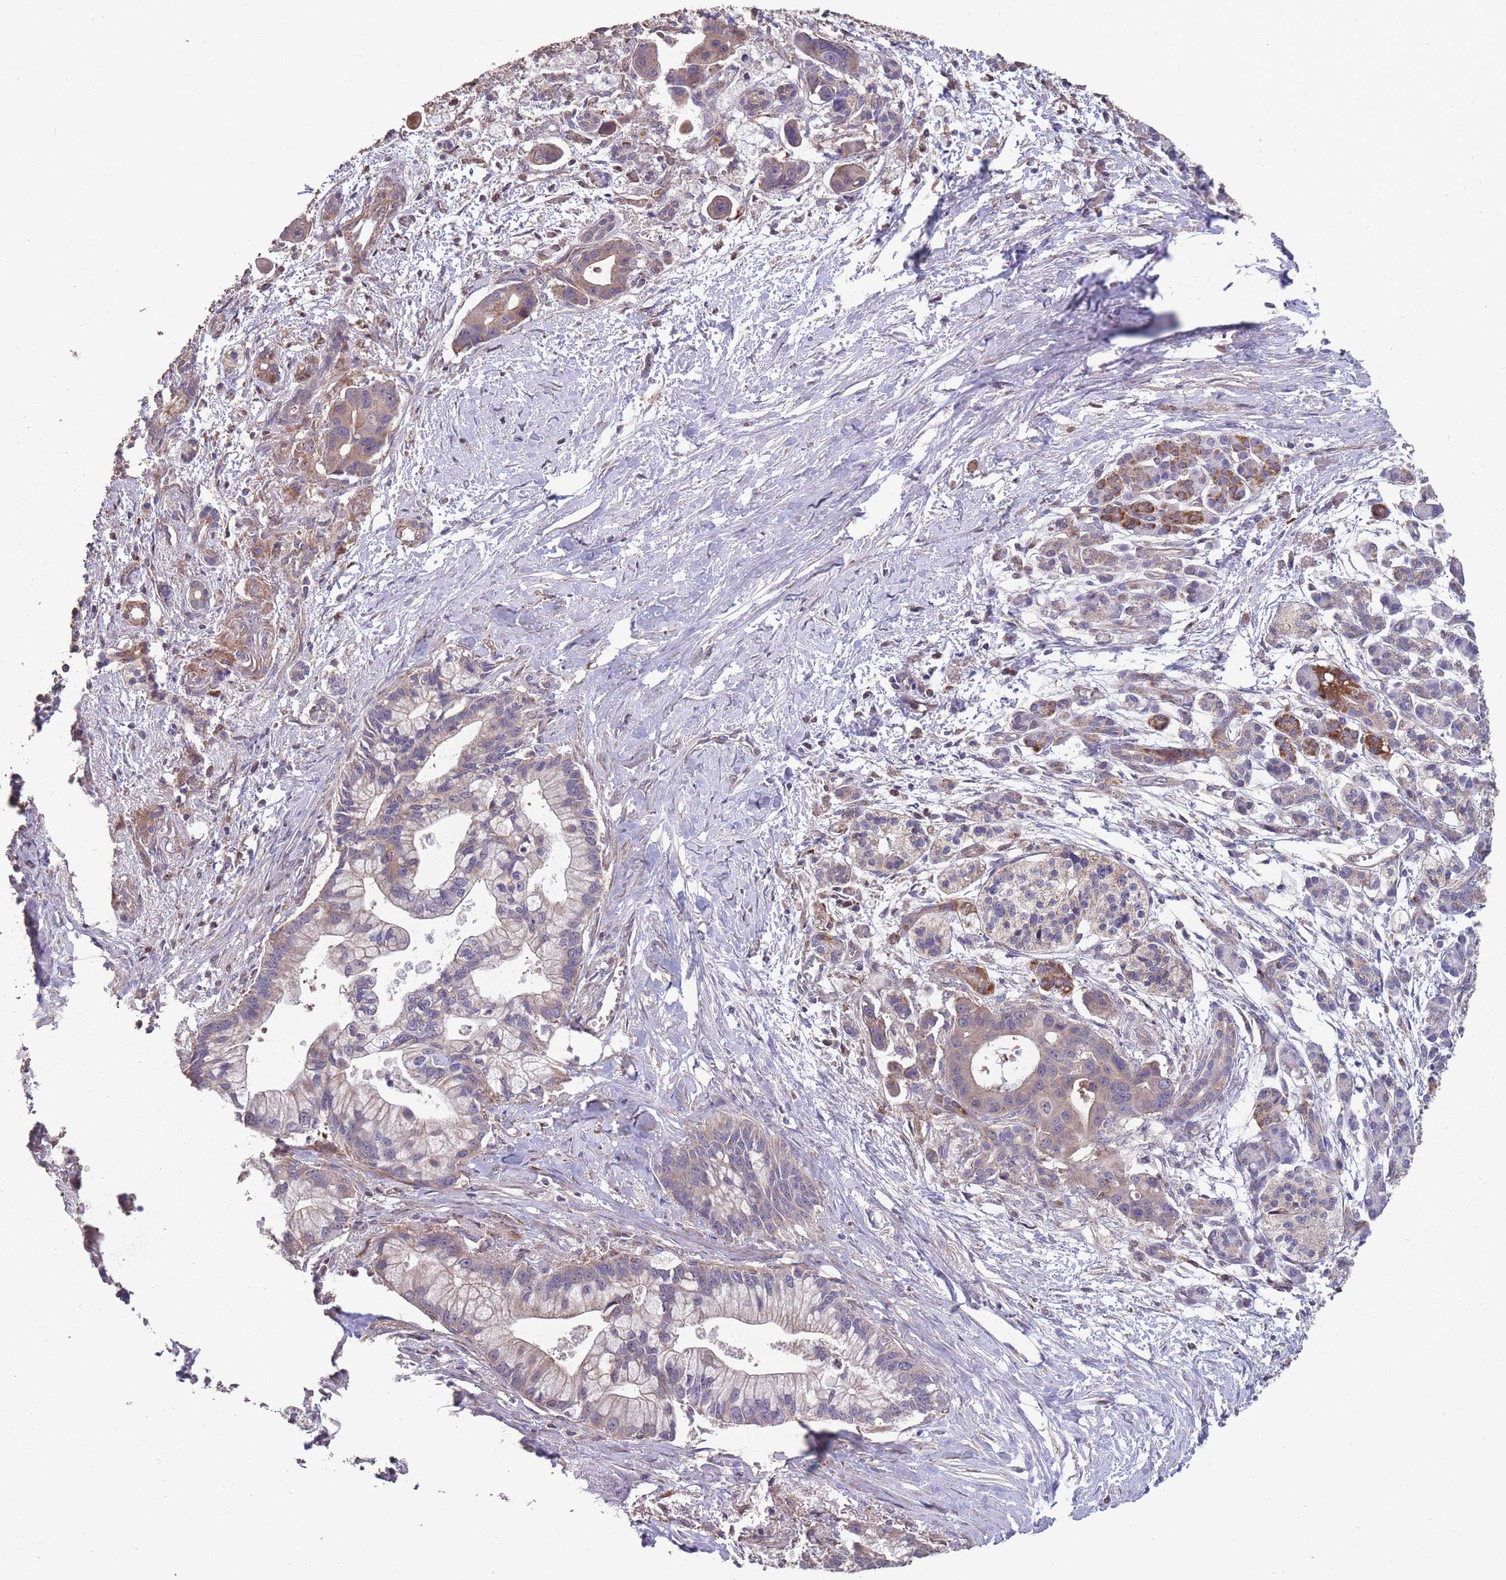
{"staining": {"intensity": "weak", "quantity": "<25%", "location": "cytoplasmic/membranous"}, "tissue": "pancreatic cancer", "cell_type": "Tumor cells", "image_type": "cancer", "snomed": [{"axis": "morphology", "description": "Adenocarcinoma, NOS"}, {"axis": "topography", "description": "Pancreas"}], "caption": "The image displays no staining of tumor cells in pancreatic adenocarcinoma.", "gene": "NUDT21", "patient": {"sex": "male", "age": 68}}